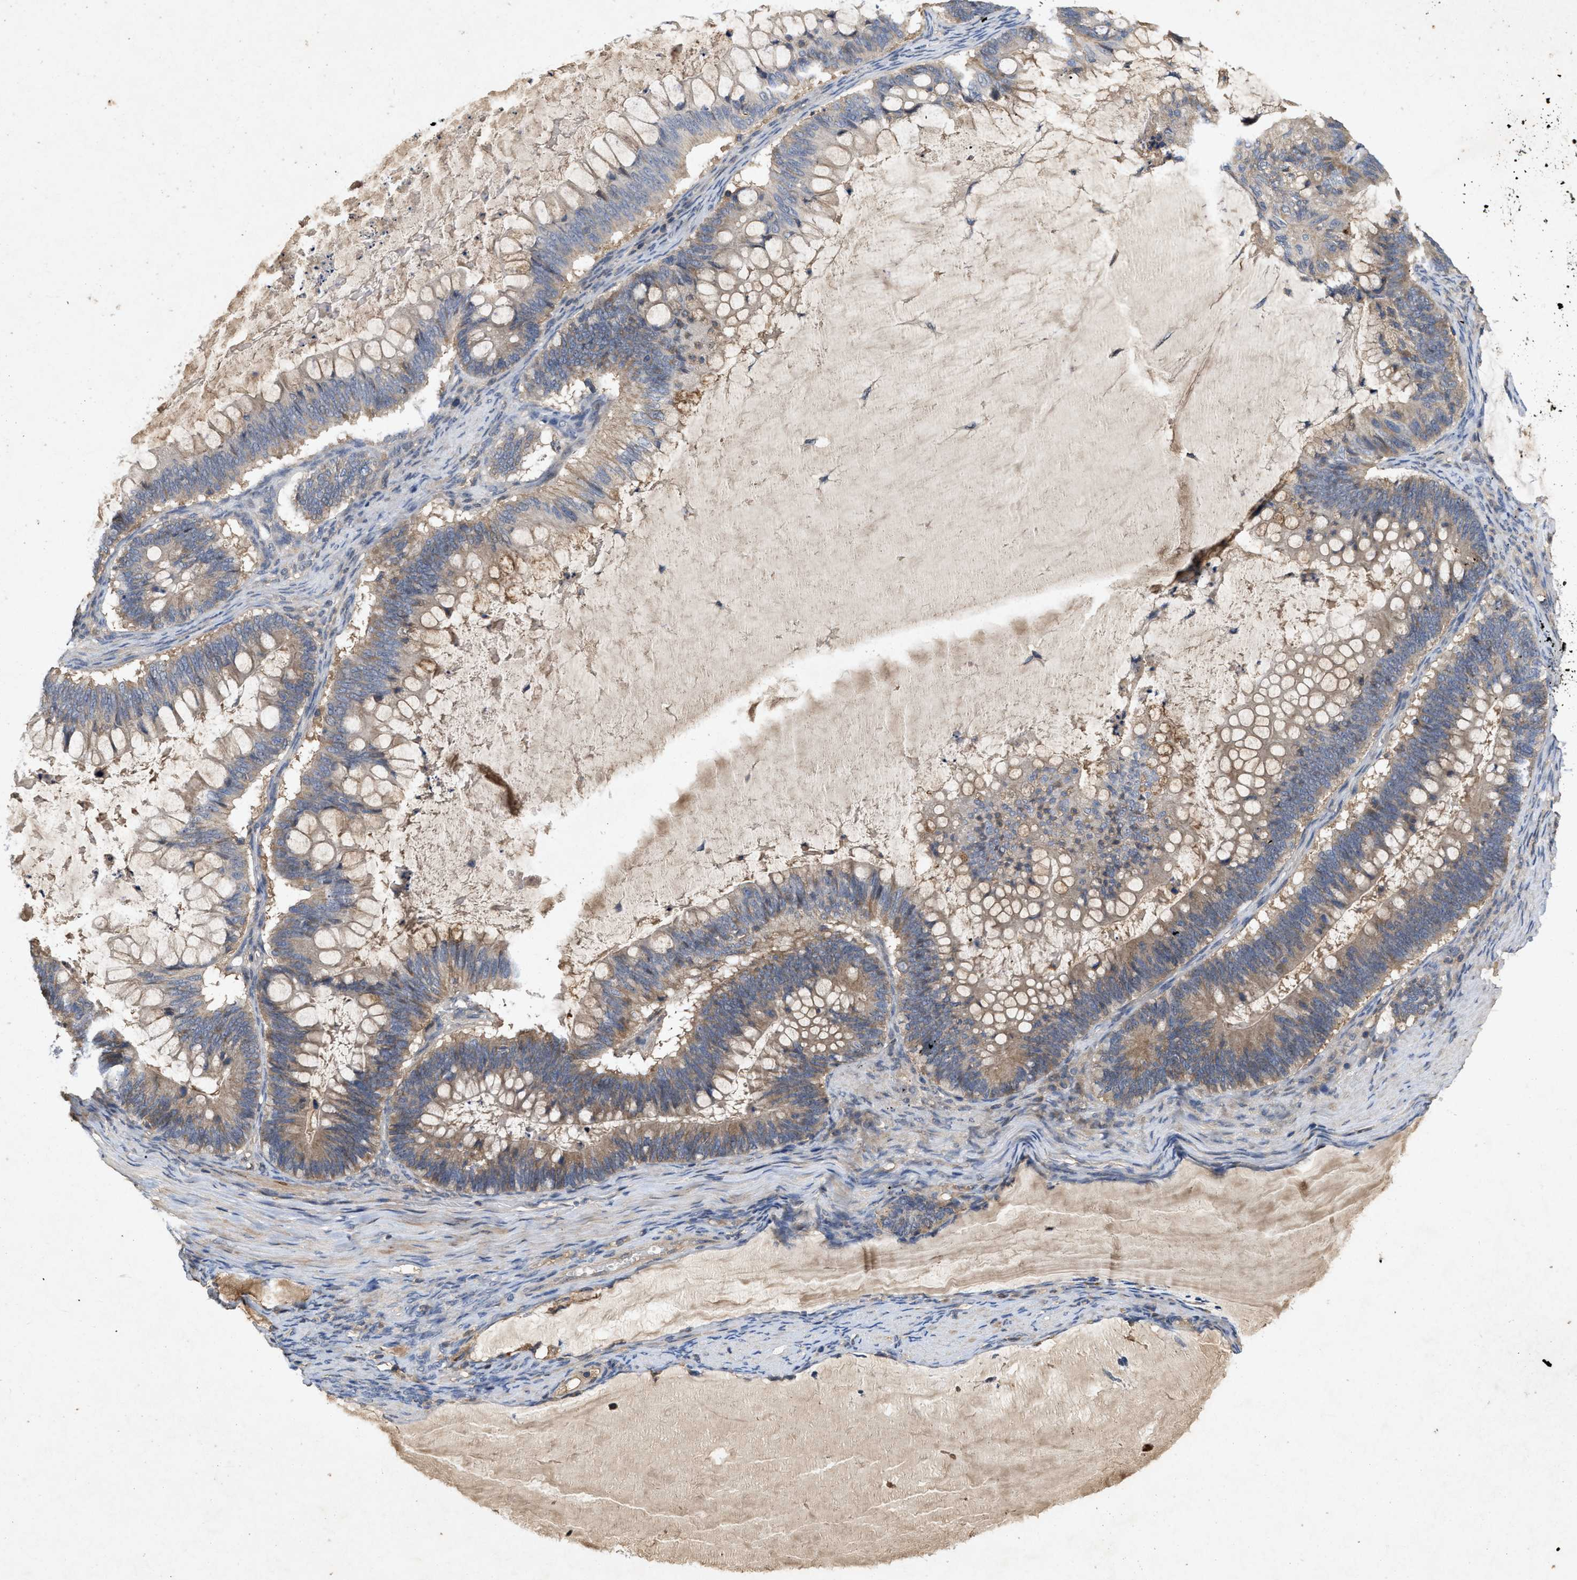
{"staining": {"intensity": "moderate", "quantity": ">75%", "location": "cytoplasmic/membranous"}, "tissue": "ovarian cancer", "cell_type": "Tumor cells", "image_type": "cancer", "snomed": [{"axis": "morphology", "description": "Cystadenocarcinoma, mucinous, NOS"}, {"axis": "topography", "description": "Ovary"}], "caption": "A brown stain labels moderate cytoplasmic/membranous expression of a protein in human ovarian cancer tumor cells.", "gene": "LPAR2", "patient": {"sex": "female", "age": 61}}